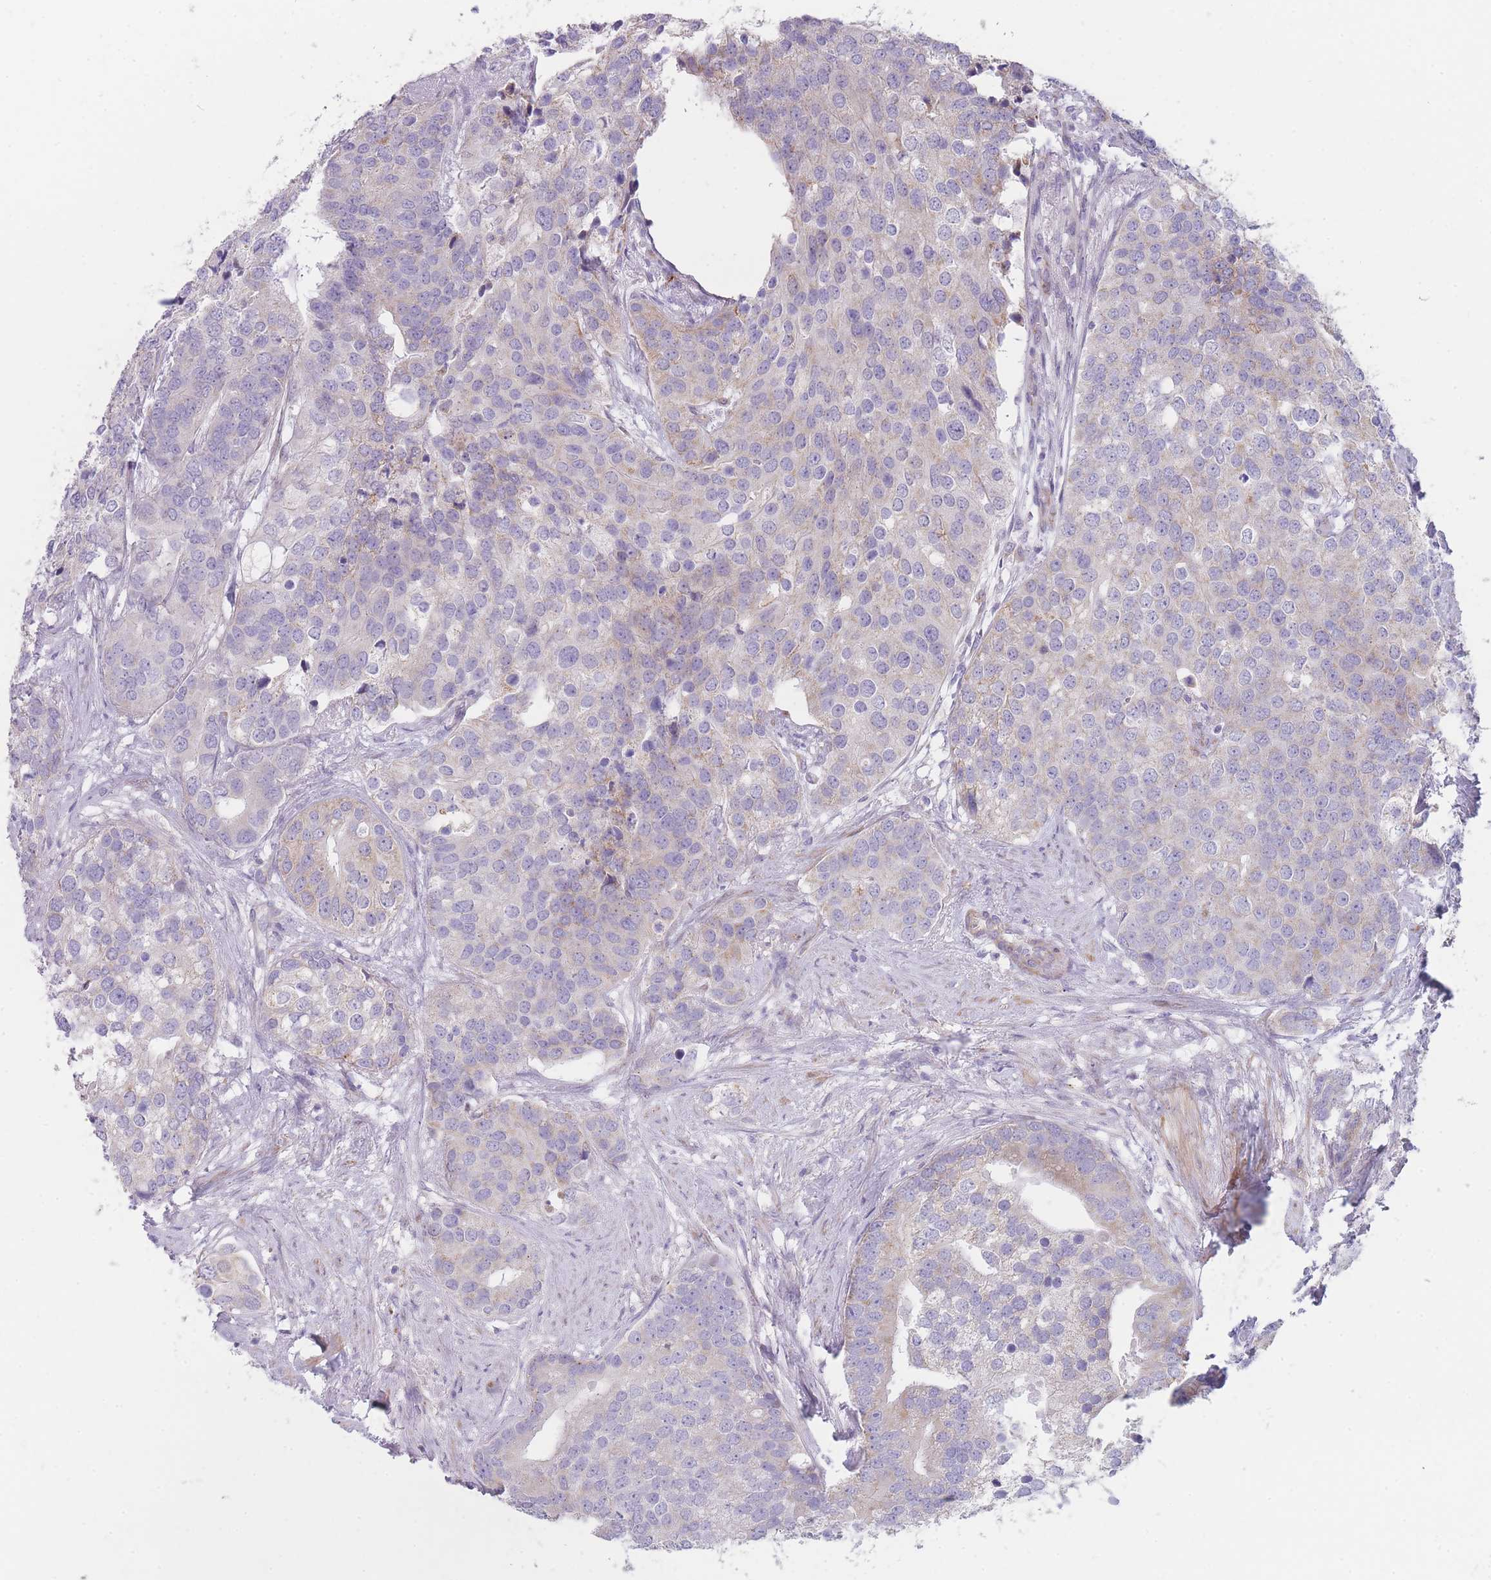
{"staining": {"intensity": "negative", "quantity": "none", "location": "none"}, "tissue": "prostate cancer", "cell_type": "Tumor cells", "image_type": "cancer", "snomed": [{"axis": "morphology", "description": "Adenocarcinoma, High grade"}, {"axis": "topography", "description": "Prostate"}], "caption": "Immunohistochemistry histopathology image of human prostate cancer stained for a protein (brown), which shows no positivity in tumor cells.", "gene": "SMPD4", "patient": {"sex": "male", "age": 62}}